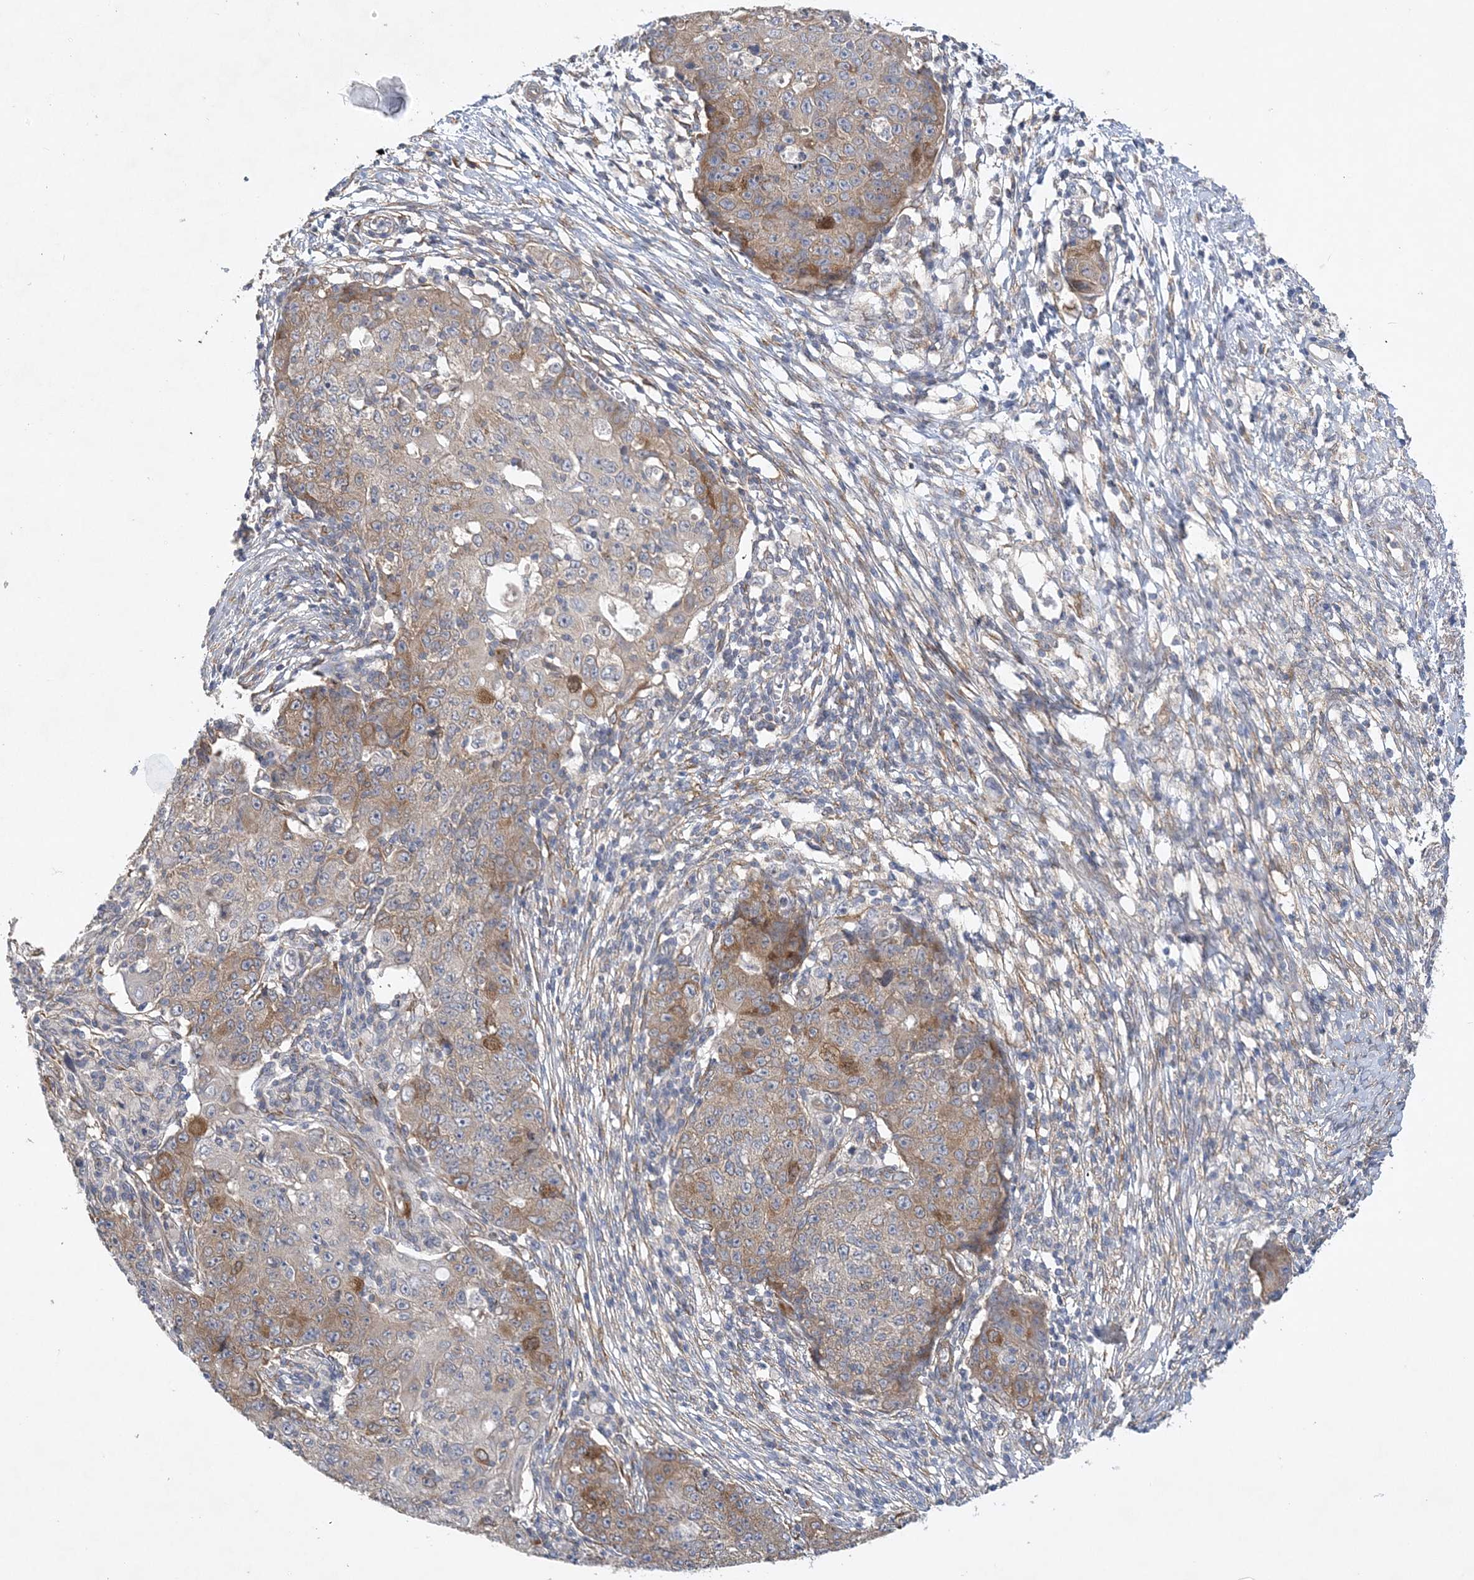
{"staining": {"intensity": "weak", "quantity": "25%-75%", "location": "cytoplasmic/membranous"}, "tissue": "ovarian cancer", "cell_type": "Tumor cells", "image_type": "cancer", "snomed": [{"axis": "morphology", "description": "Carcinoma, endometroid"}, {"axis": "topography", "description": "Ovary"}], "caption": "Brown immunohistochemical staining in ovarian cancer (endometroid carcinoma) exhibits weak cytoplasmic/membranous staining in about 25%-75% of tumor cells.", "gene": "MAP4K5", "patient": {"sex": "female", "age": 42}}